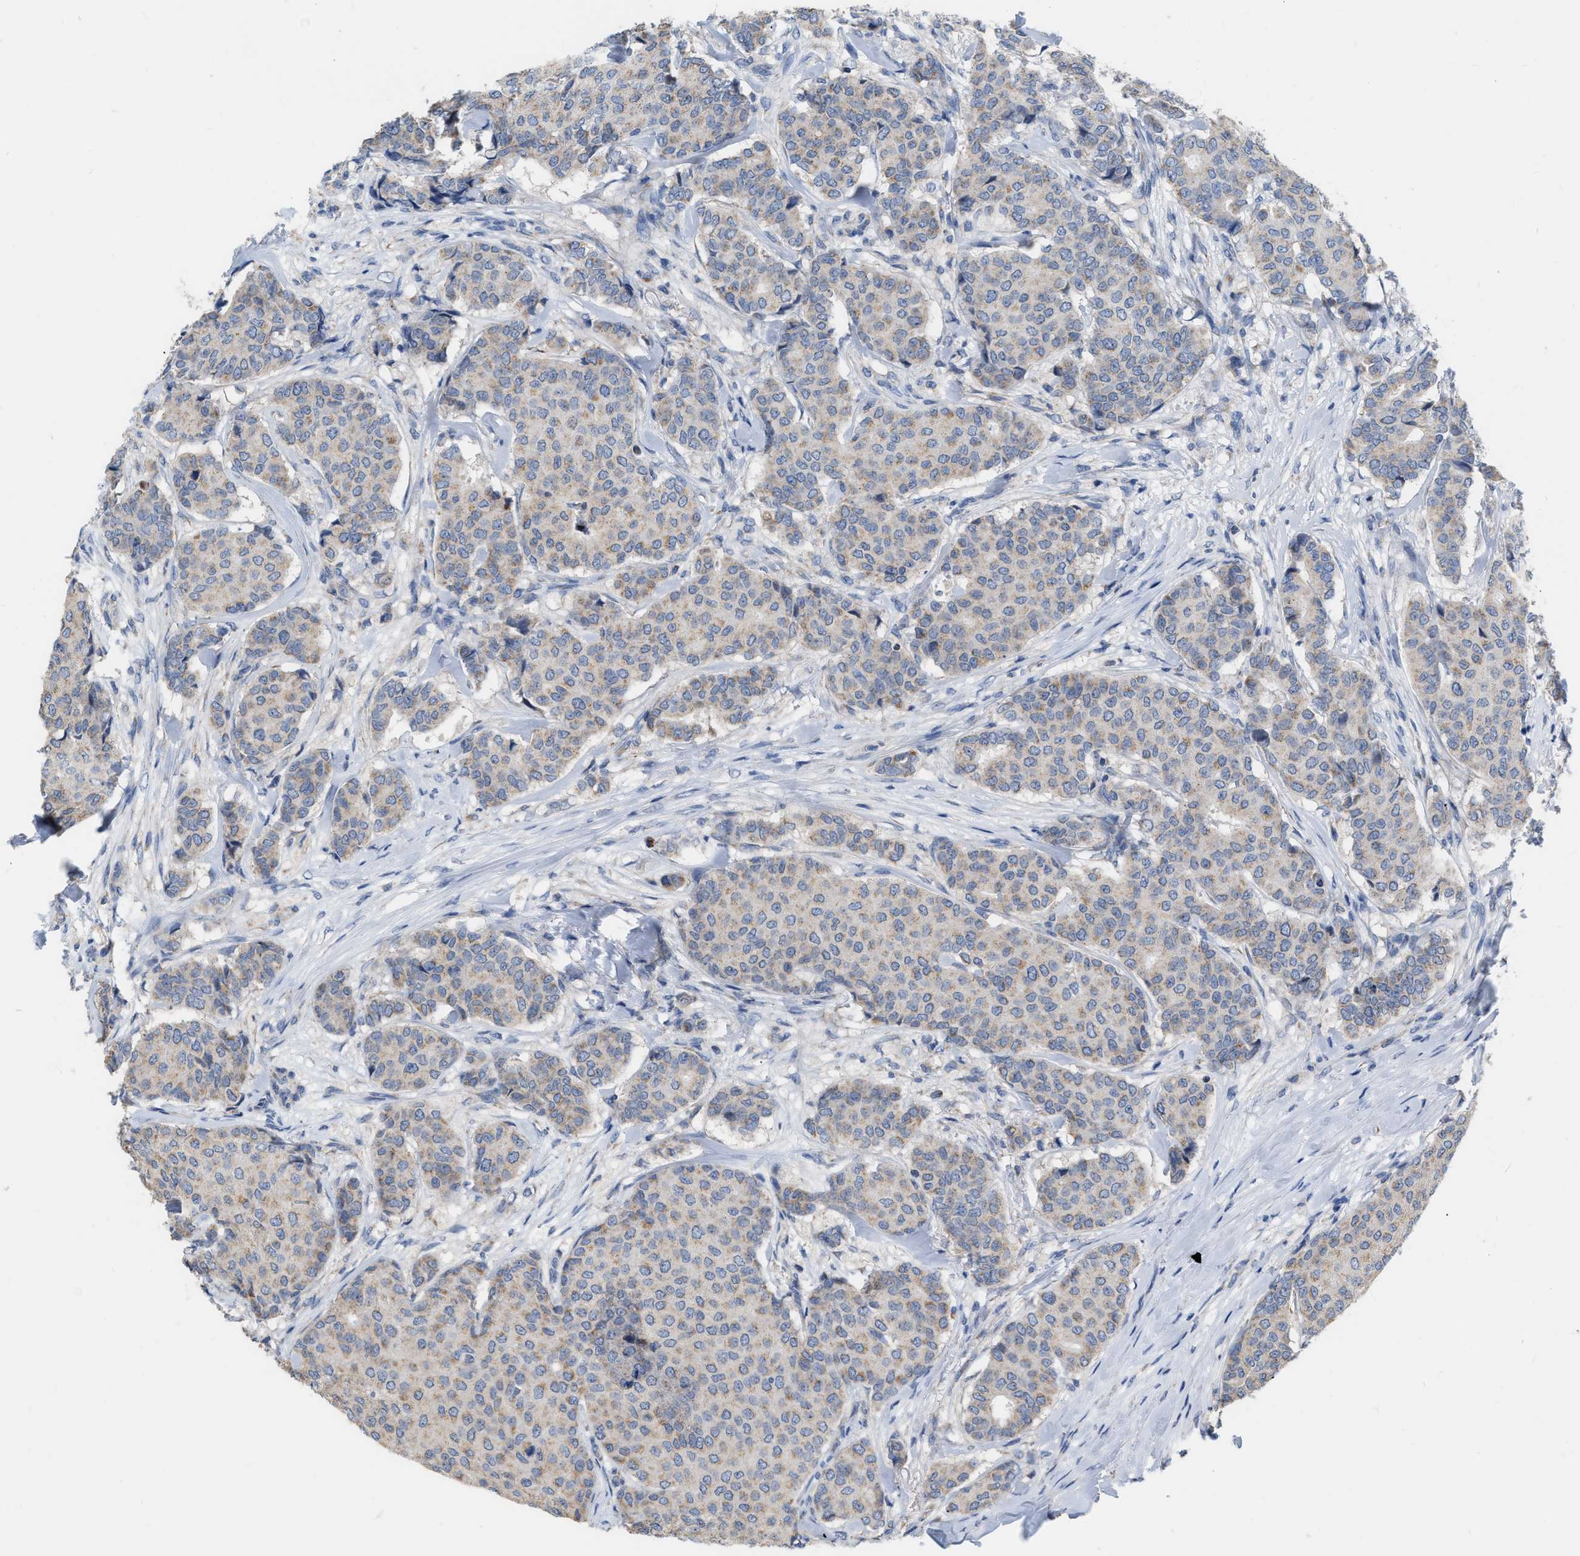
{"staining": {"intensity": "weak", "quantity": "25%-75%", "location": "cytoplasmic/membranous"}, "tissue": "breast cancer", "cell_type": "Tumor cells", "image_type": "cancer", "snomed": [{"axis": "morphology", "description": "Duct carcinoma"}, {"axis": "topography", "description": "Breast"}], "caption": "Immunohistochemistry staining of breast invasive ductal carcinoma, which exhibits low levels of weak cytoplasmic/membranous staining in approximately 25%-75% of tumor cells indicating weak cytoplasmic/membranous protein positivity. The staining was performed using DAB (3,3'-diaminobenzidine) (brown) for protein detection and nuclei were counterstained in hematoxylin (blue).", "gene": "DDX56", "patient": {"sex": "female", "age": 75}}